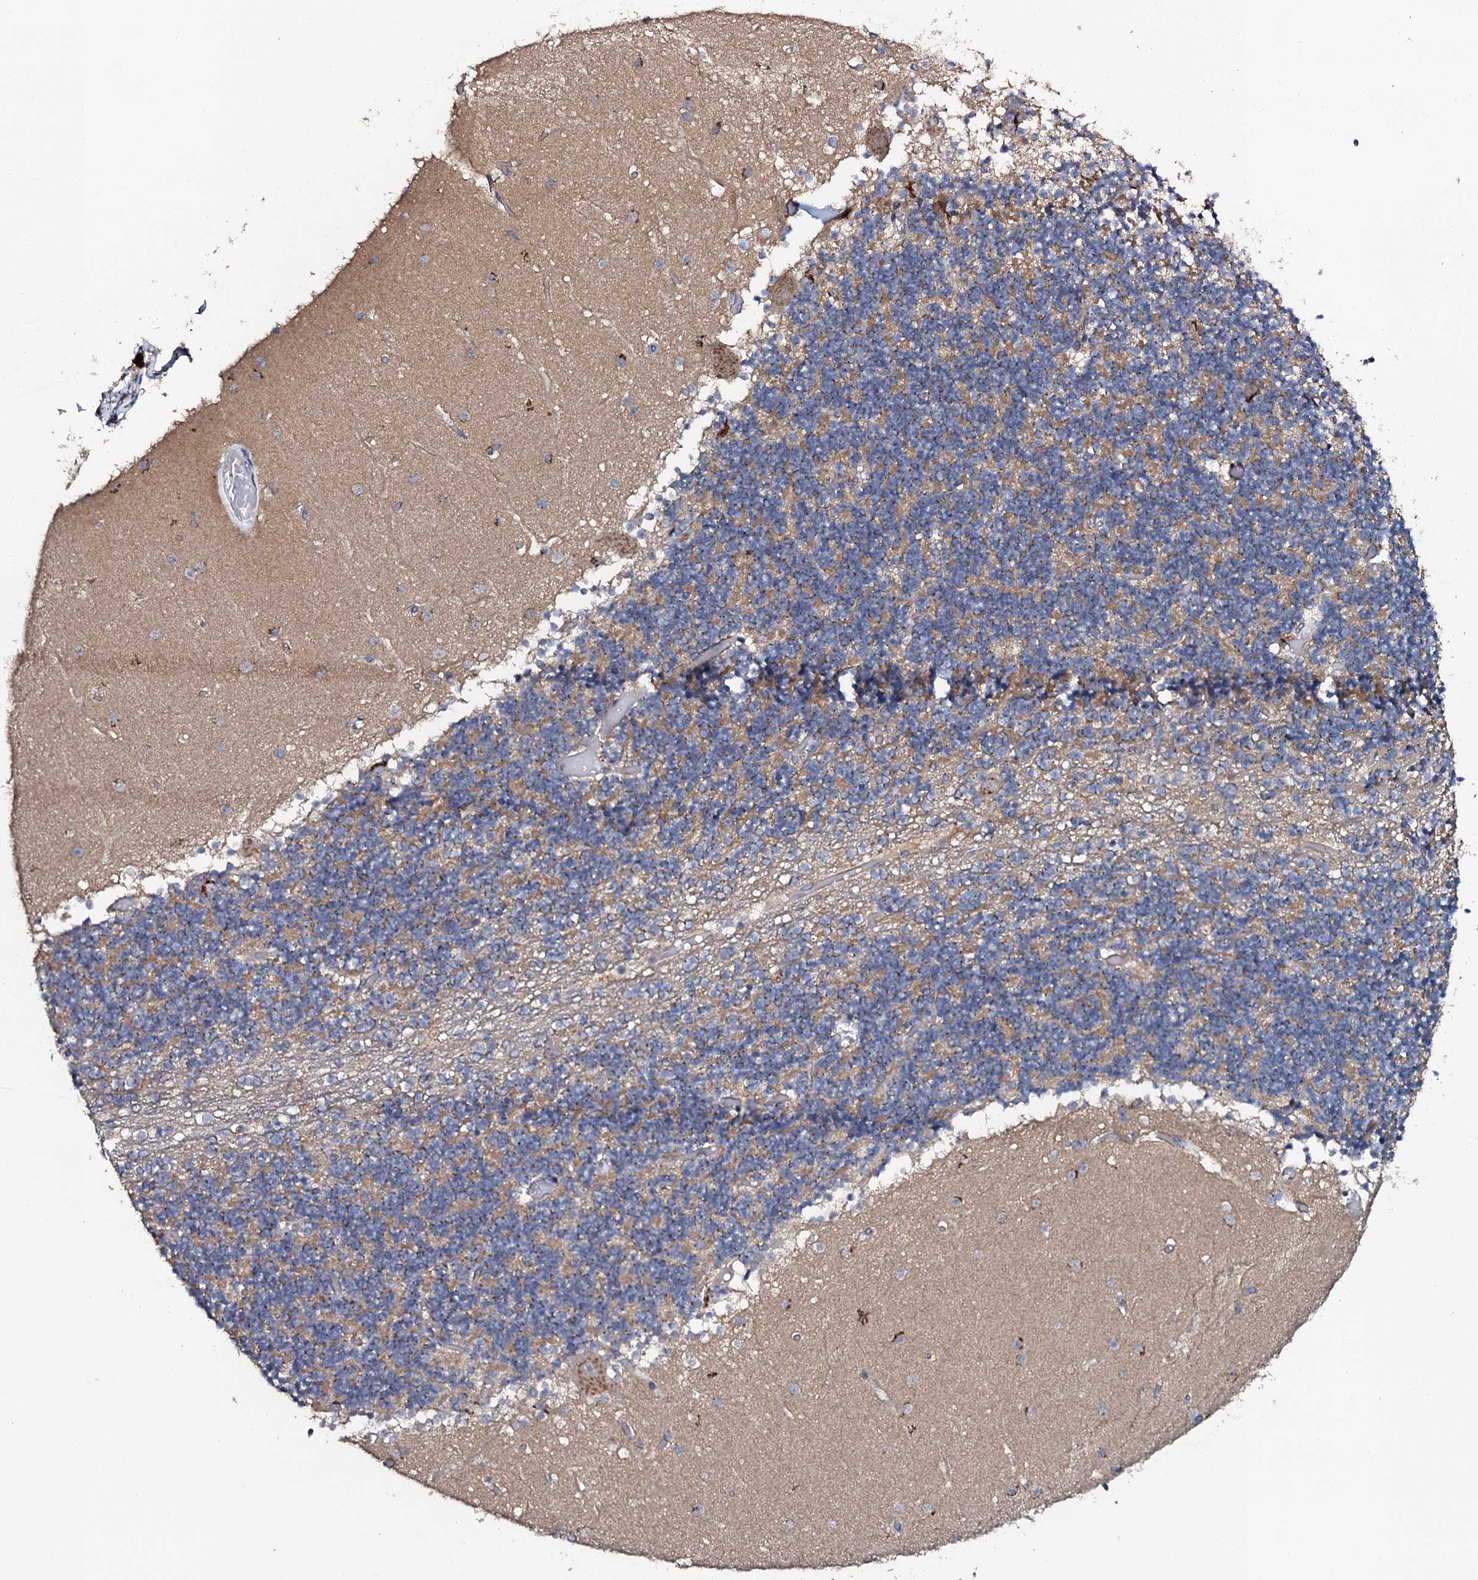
{"staining": {"intensity": "moderate", "quantity": "25%-75%", "location": "cytoplasmic/membranous"}, "tissue": "cerebellum", "cell_type": "Cells in granular layer", "image_type": "normal", "snomed": [{"axis": "morphology", "description": "Normal tissue, NOS"}, {"axis": "topography", "description": "Cerebellum"}], "caption": "Normal cerebellum exhibits moderate cytoplasmic/membranous staining in about 25%-75% of cells in granular layer, visualized by immunohistochemistry.", "gene": "GLCE", "patient": {"sex": "female", "age": 28}}